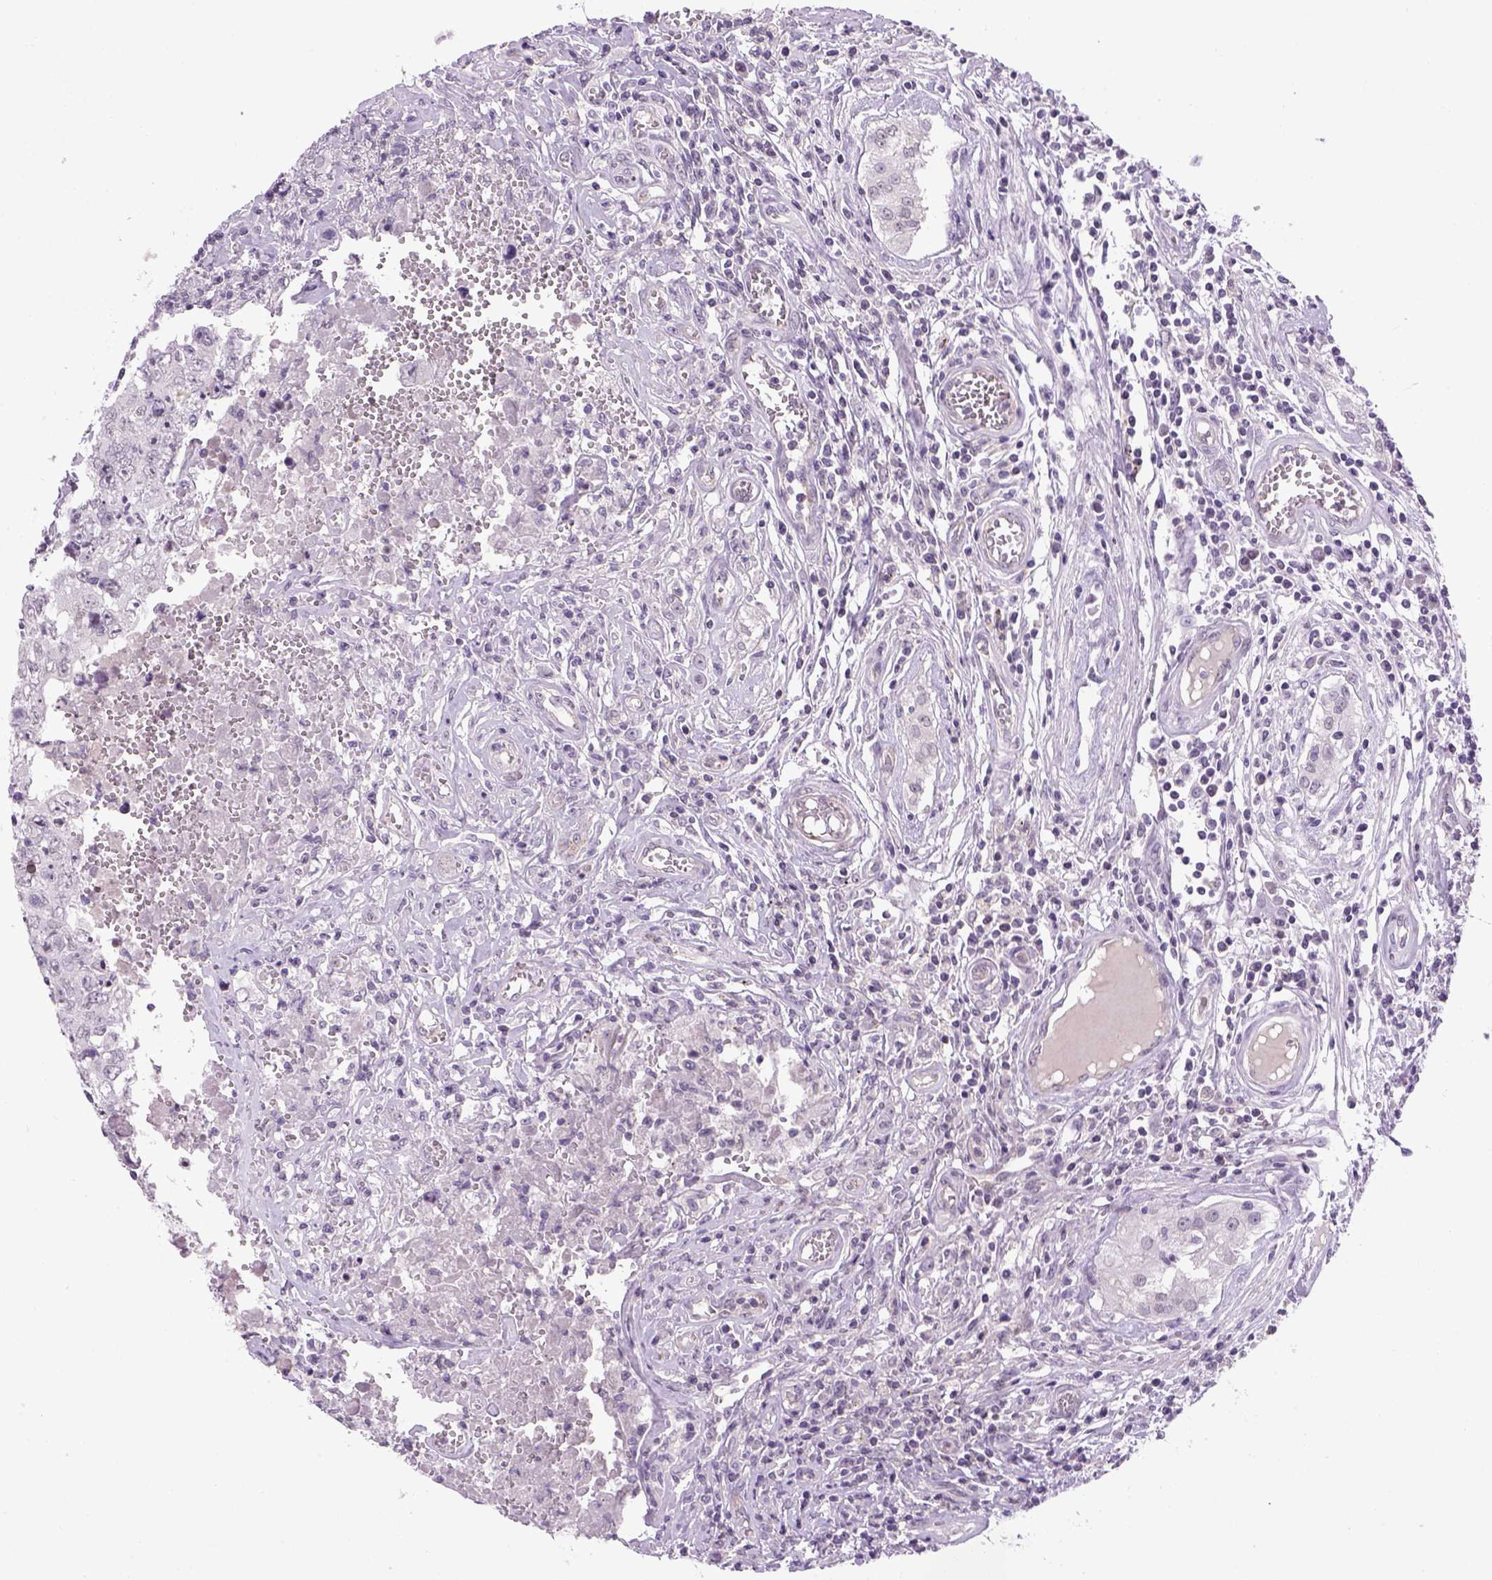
{"staining": {"intensity": "negative", "quantity": "none", "location": "none"}, "tissue": "testis cancer", "cell_type": "Tumor cells", "image_type": "cancer", "snomed": [{"axis": "morphology", "description": "Carcinoma, Embryonal, NOS"}, {"axis": "topography", "description": "Testis"}], "caption": "This is an immunohistochemistry micrograph of testis cancer (embryonal carcinoma). There is no positivity in tumor cells.", "gene": "PRRT1", "patient": {"sex": "male", "age": 36}}